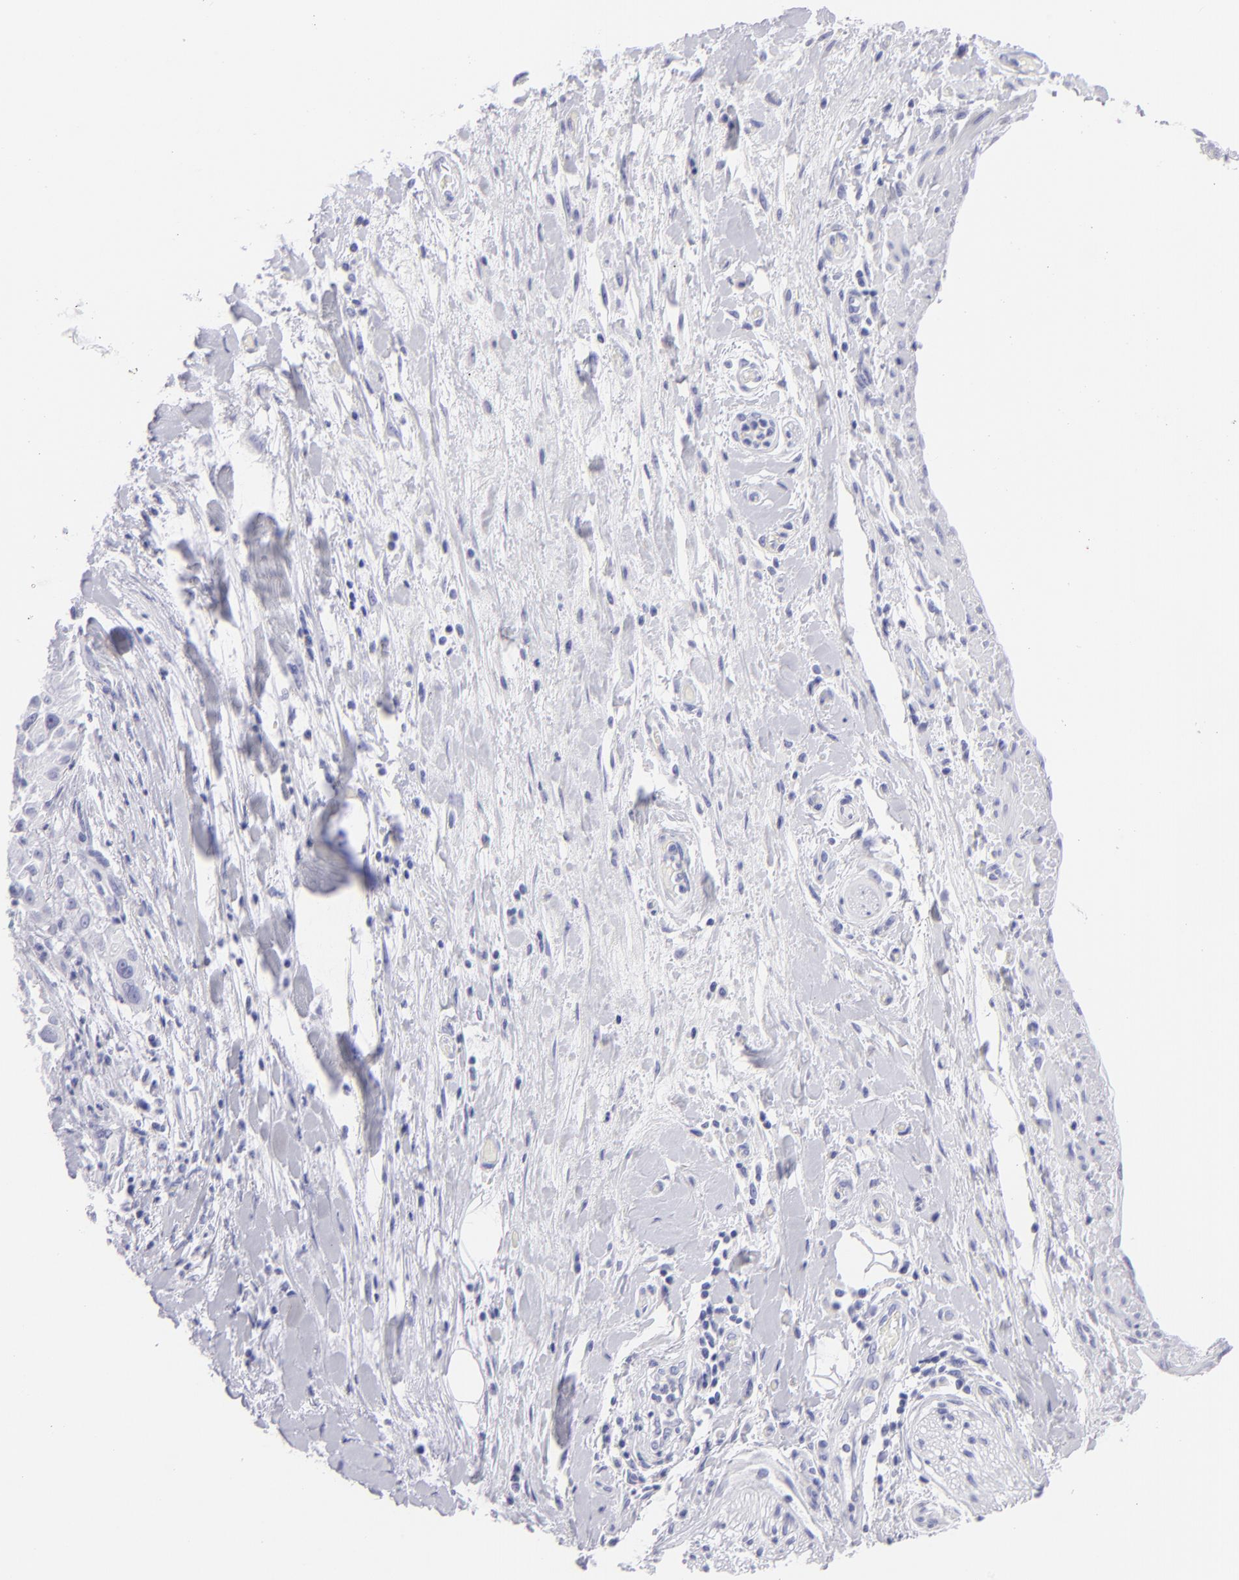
{"staining": {"intensity": "negative", "quantity": "none", "location": "none"}, "tissue": "pancreatic cancer", "cell_type": "Tumor cells", "image_type": "cancer", "snomed": [{"axis": "morphology", "description": "Adenocarcinoma, NOS"}, {"axis": "topography", "description": "Pancreas"}], "caption": "There is no significant positivity in tumor cells of adenocarcinoma (pancreatic). The staining was performed using DAB (3,3'-diaminobenzidine) to visualize the protein expression in brown, while the nuclei were stained in blue with hematoxylin (Magnification: 20x).", "gene": "SLC1A2", "patient": {"sex": "female", "age": 52}}